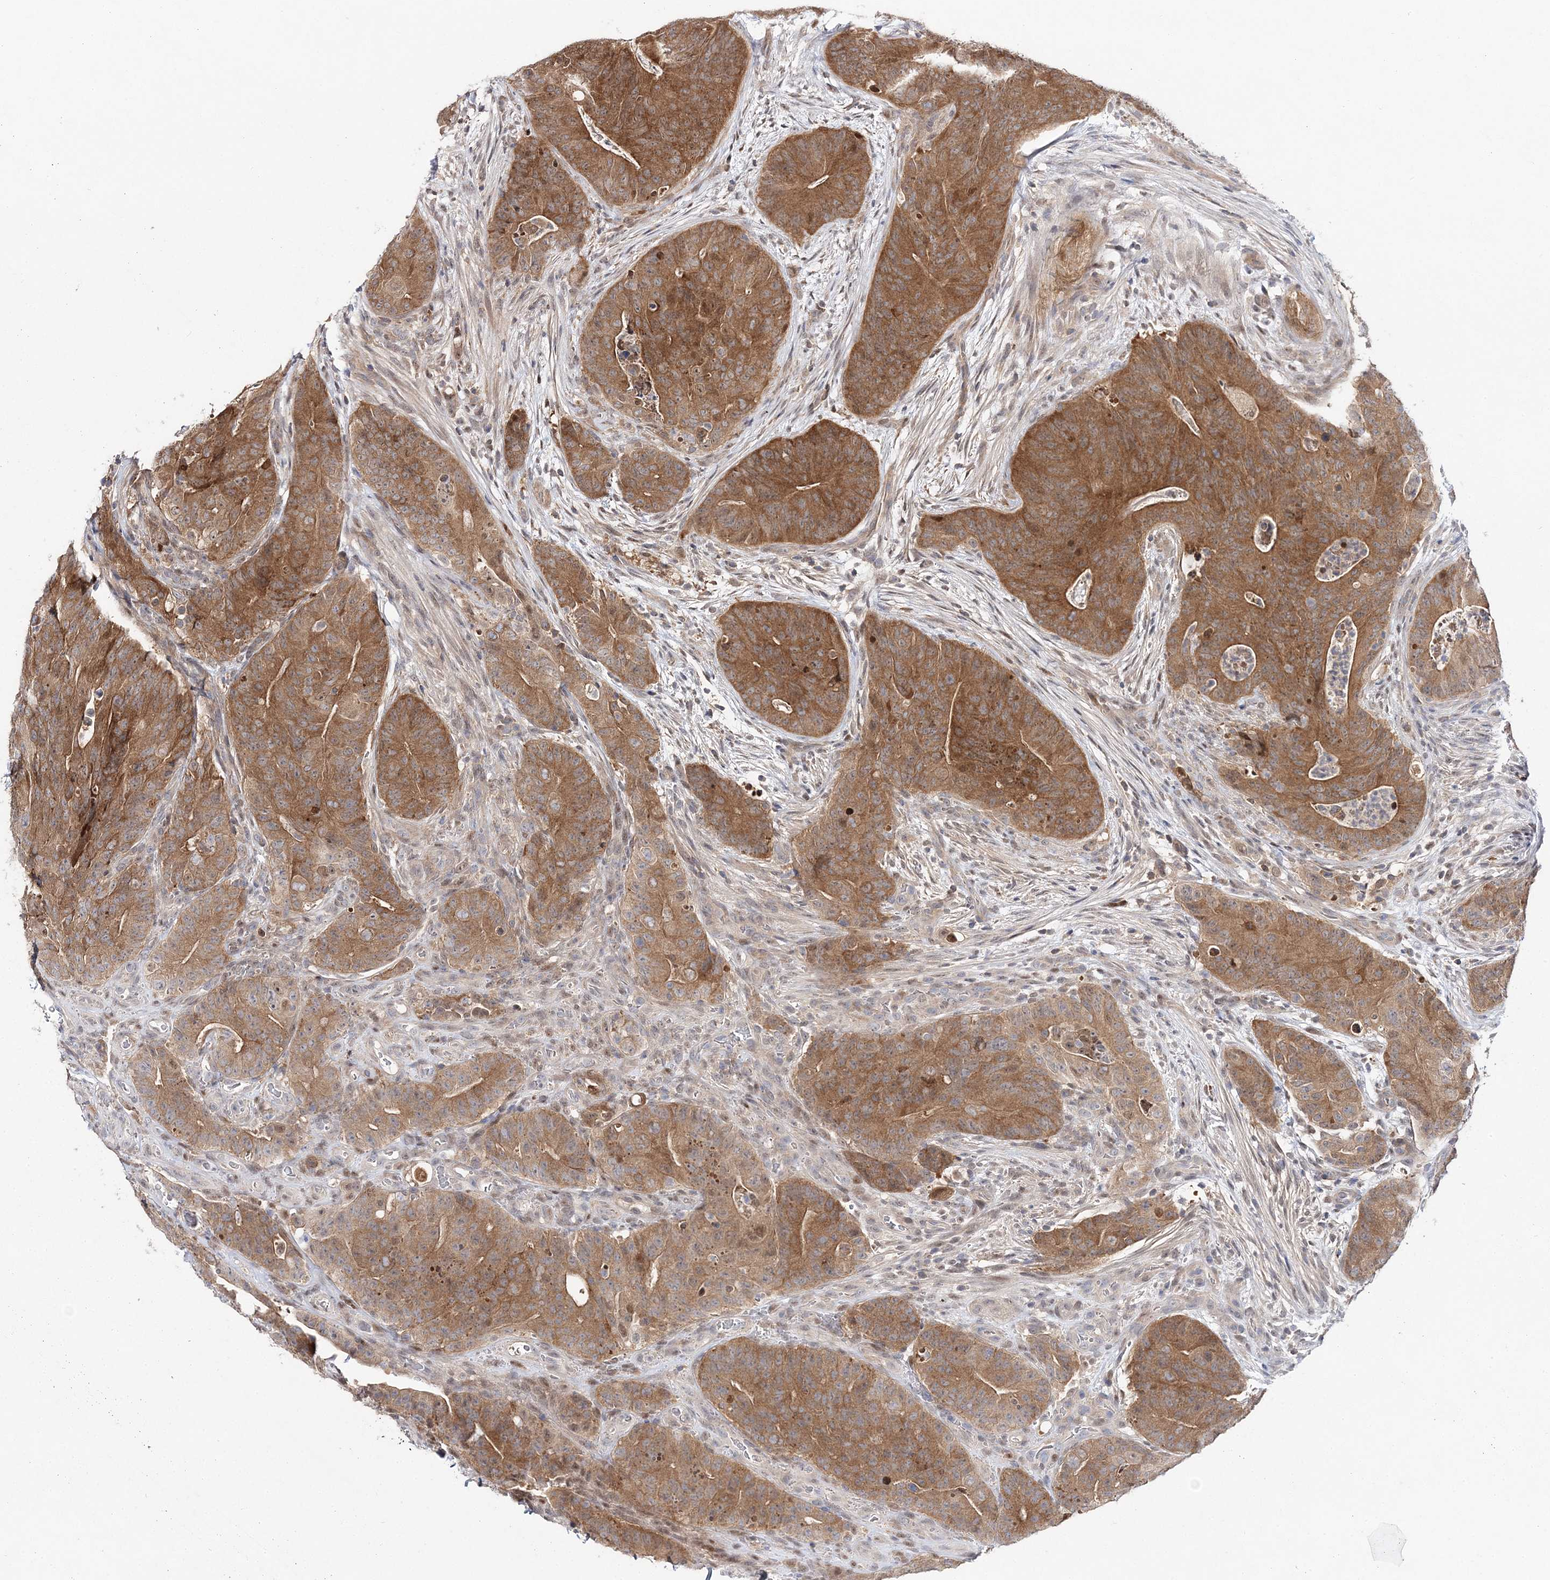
{"staining": {"intensity": "moderate", "quantity": ">75%", "location": "cytoplasmic/membranous"}, "tissue": "colorectal cancer", "cell_type": "Tumor cells", "image_type": "cancer", "snomed": [{"axis": "morphology", "description": "Normal tissue, NOS"}, {"axis": "topography", "description": "Colon"}], "caption": "Immunohistochemistry (IHC) of human colorectal cancer exhibits medium levels of moderate cytoplasmic/membranous expression in approximately >75% of tumor cells.", "gene": "NIF3L1", "patient": {"sex": "female", "age": 82}}